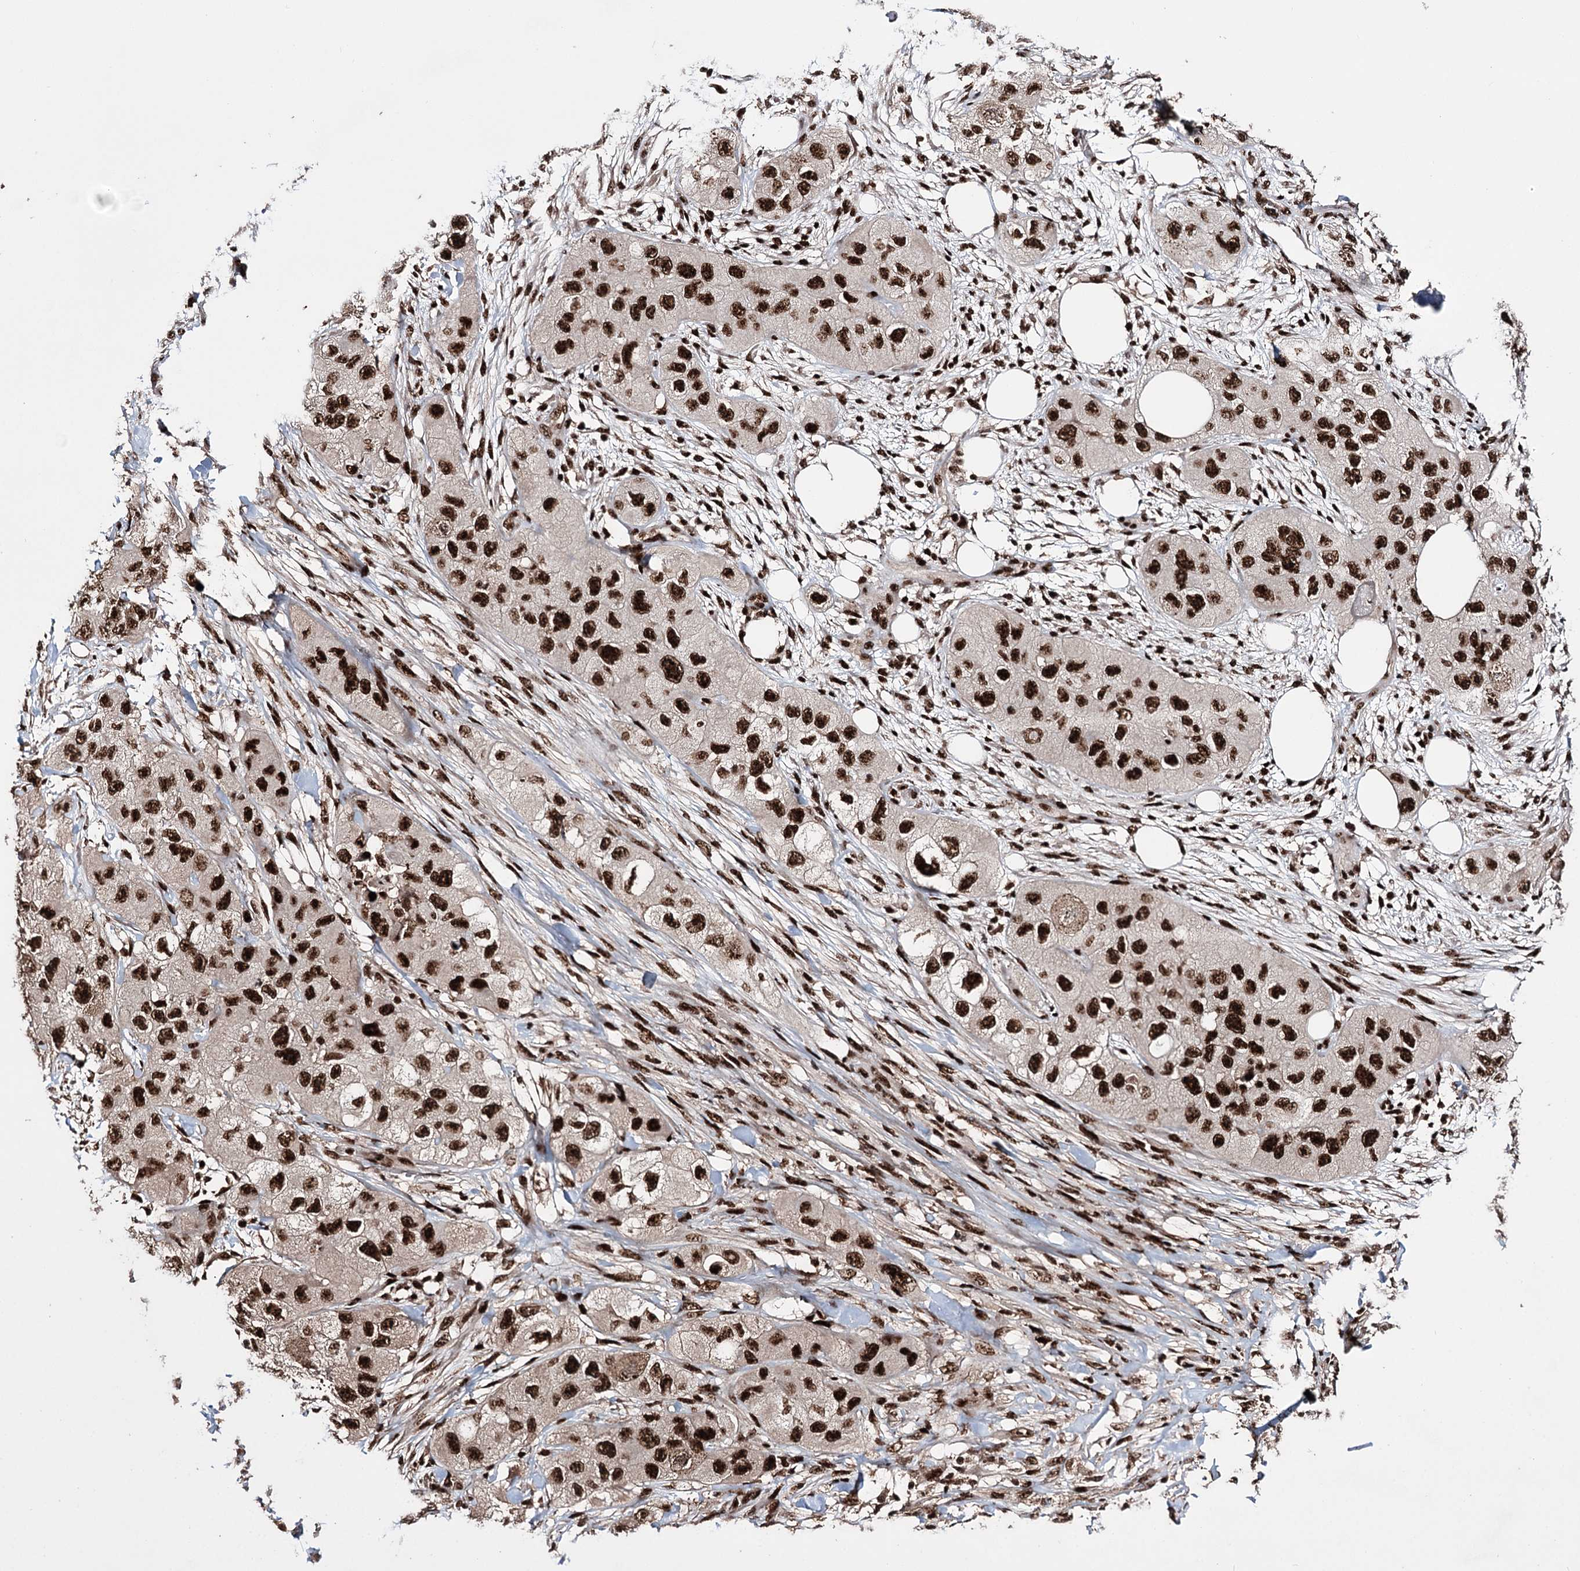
{"staining": {"intensity": "strong", "quantity": ">75%", "location": "nuclear"}, "tissue": "skin cancer", "cell_type": "Tumor cells", "image_type": "cancer", "snomed": [{"axis": "morphology", "description": "Squamous cell carcinoma, NOS"}, {"axis": "topography", "description": "Skin"}, {"axis": "topography", "description": "Subcutis"}], "caption": "IHC photomicrograph of neoplastic tissue: skin cancer stained using immunohistochemistry demonstrates high levels of strong protein expression localized specifically in the nuclear of tumor cells, appearing as a nuclear brown color.", "gene": "PRPF40A", "patient": {"sex": "male", "age": 73}}